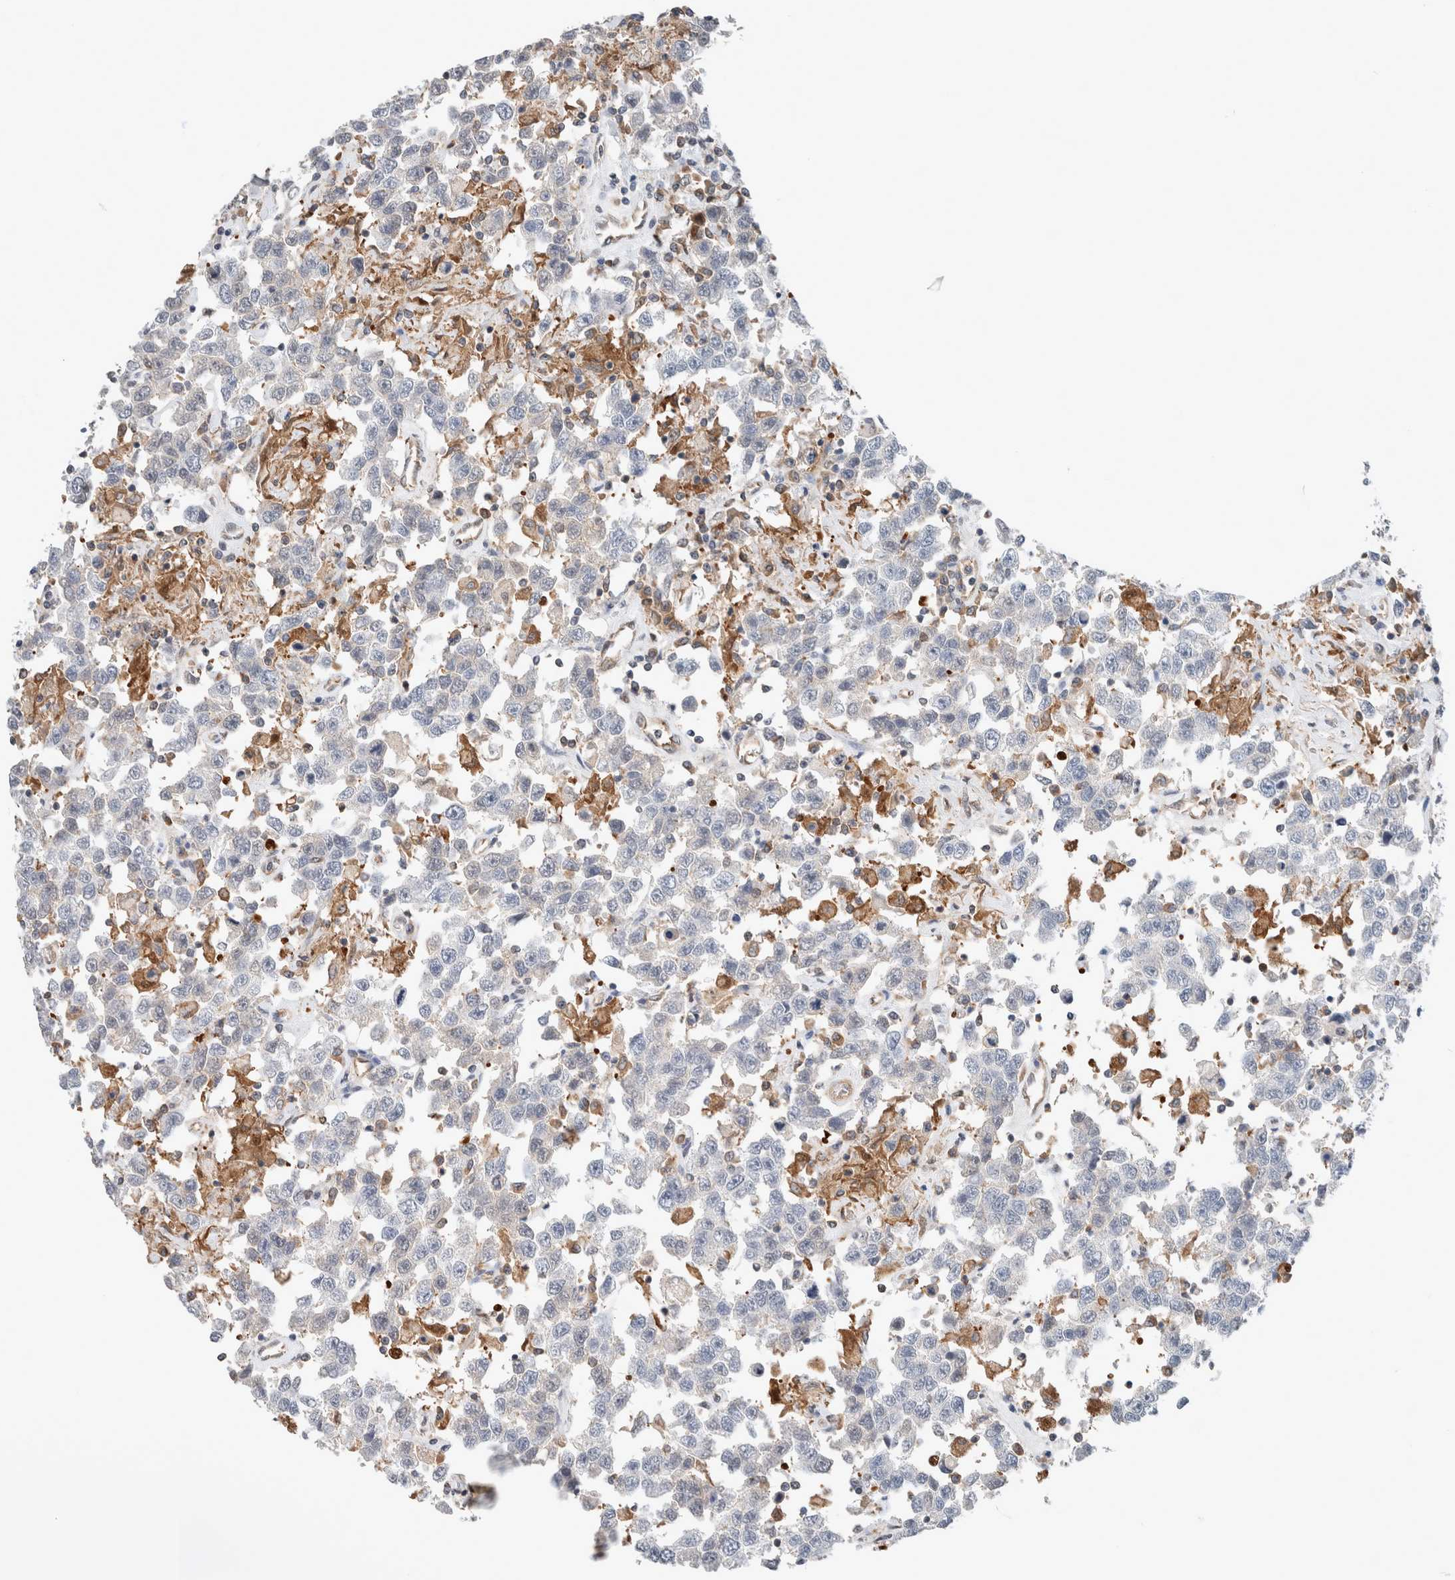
{"staining": {"intensity": "negative", "quantity": "none", "location": "none"}, "tissue": "testis cancer", "cell_type": "Tumor cells", "image_type": "cancer", "snomed": [{"axis": "morphology", "description": "Seminoma, NOS"}, {"axis": "topography", "description": "Testis"}], "caption": "This micrograph is of testis cancer stained with immunohistochemistry to label a protein in brown with the nuclei are counter-stained blue. There is no staining in tumor cells.", "gene": "XPNPEP1", "patient": {"sex": "male", "age": 41}}